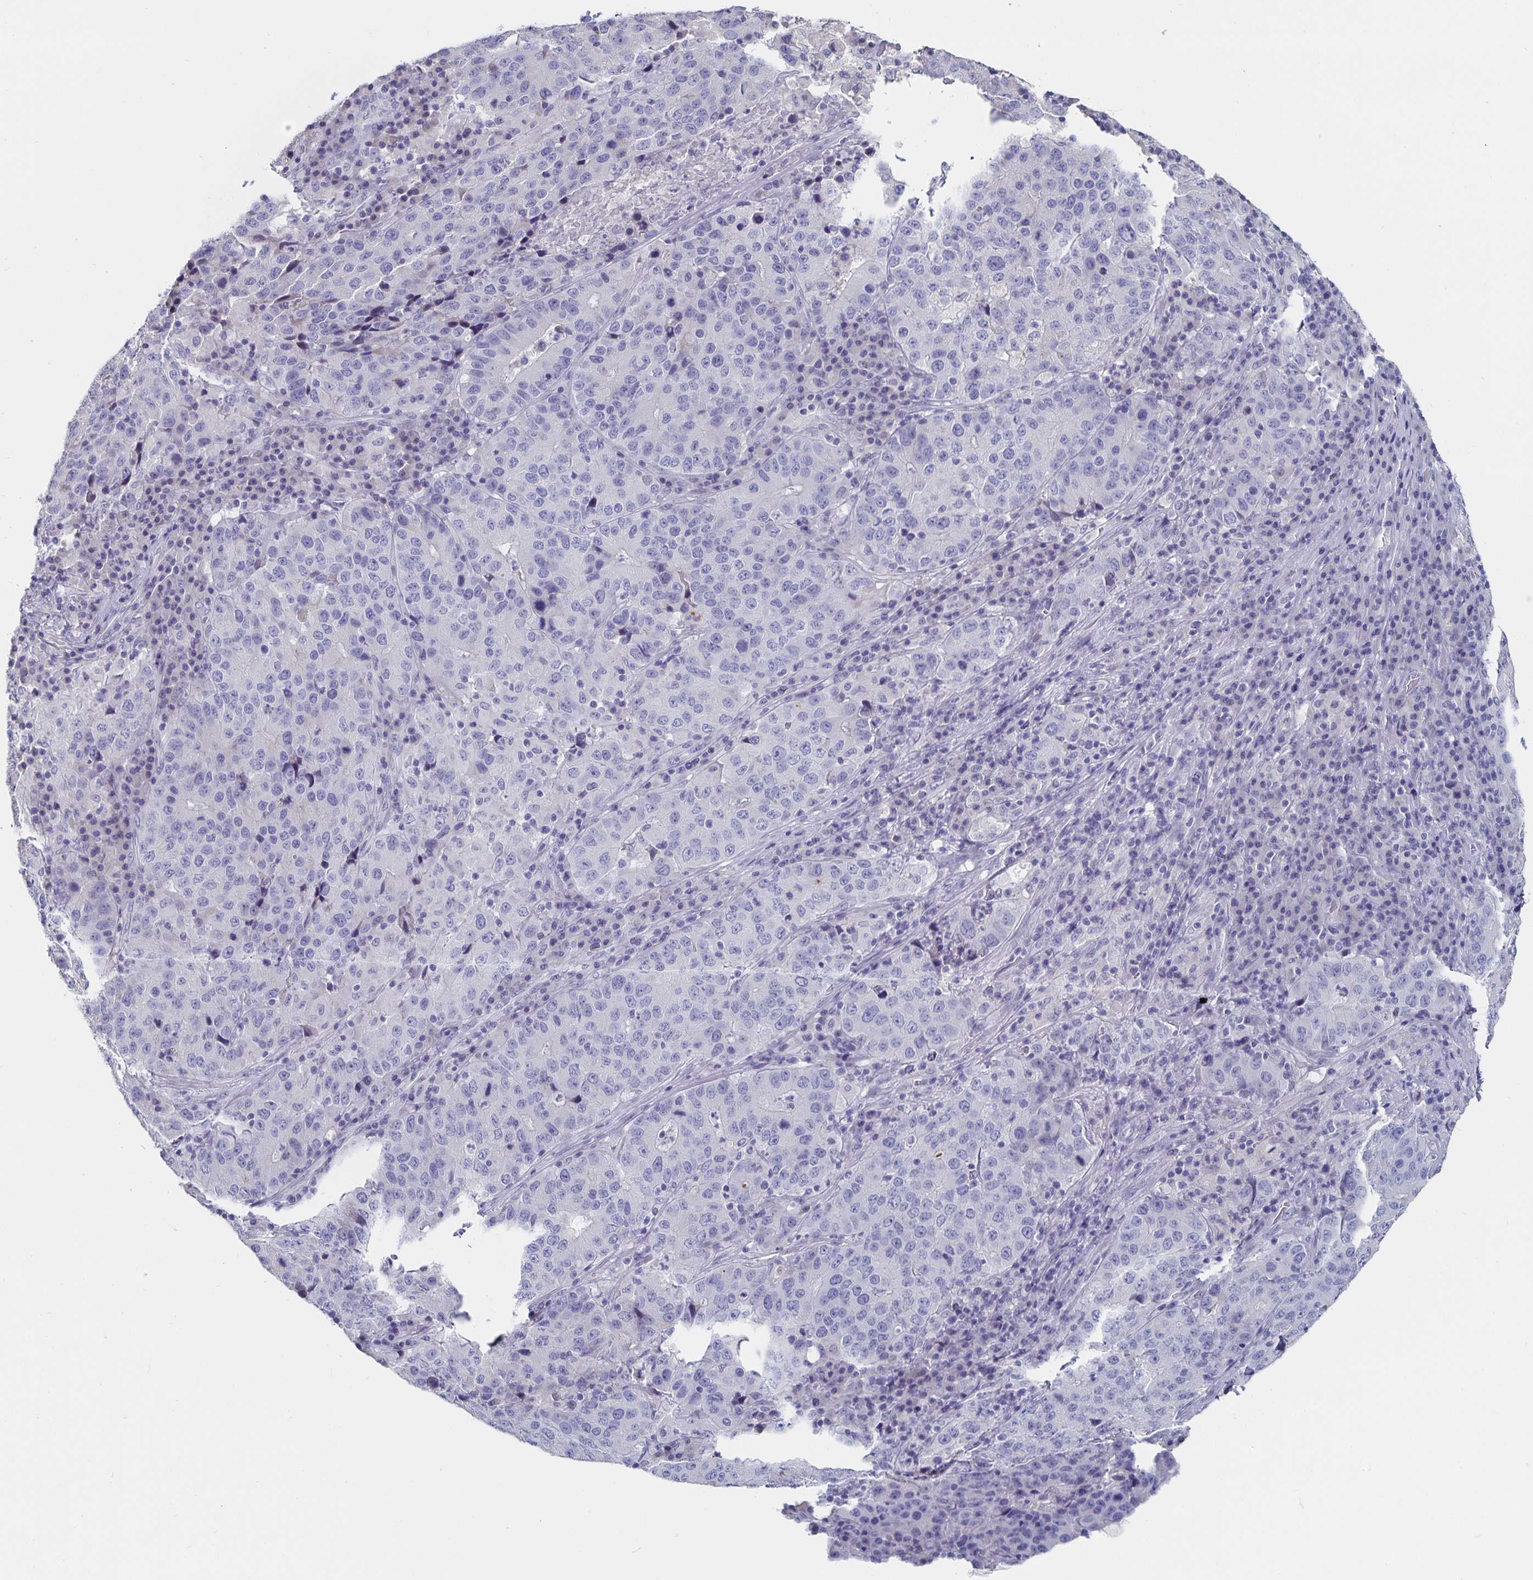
{"staining": {"intensity": "negative", "quantity": "none", "location": "none"}, "tissue": "stomach cancer", "cell_type": "Tumor cells", "image_type": "cancer", "snomed": [{"axis": "morphology", "description": "Adenocarcinoma, NOS"}, {"axis": "topography", "description": "Stomach"}], "caption": "DAB immunohistochemical staining of stomach adenocarcinoma reveals no significant expression in tumor cells. (DAB immunohistochemistry (IHC) visualized using brightfield microscopy, high magnification).", "gene": "CFAP69", "patient": {"sex": "male", "age": 71}}